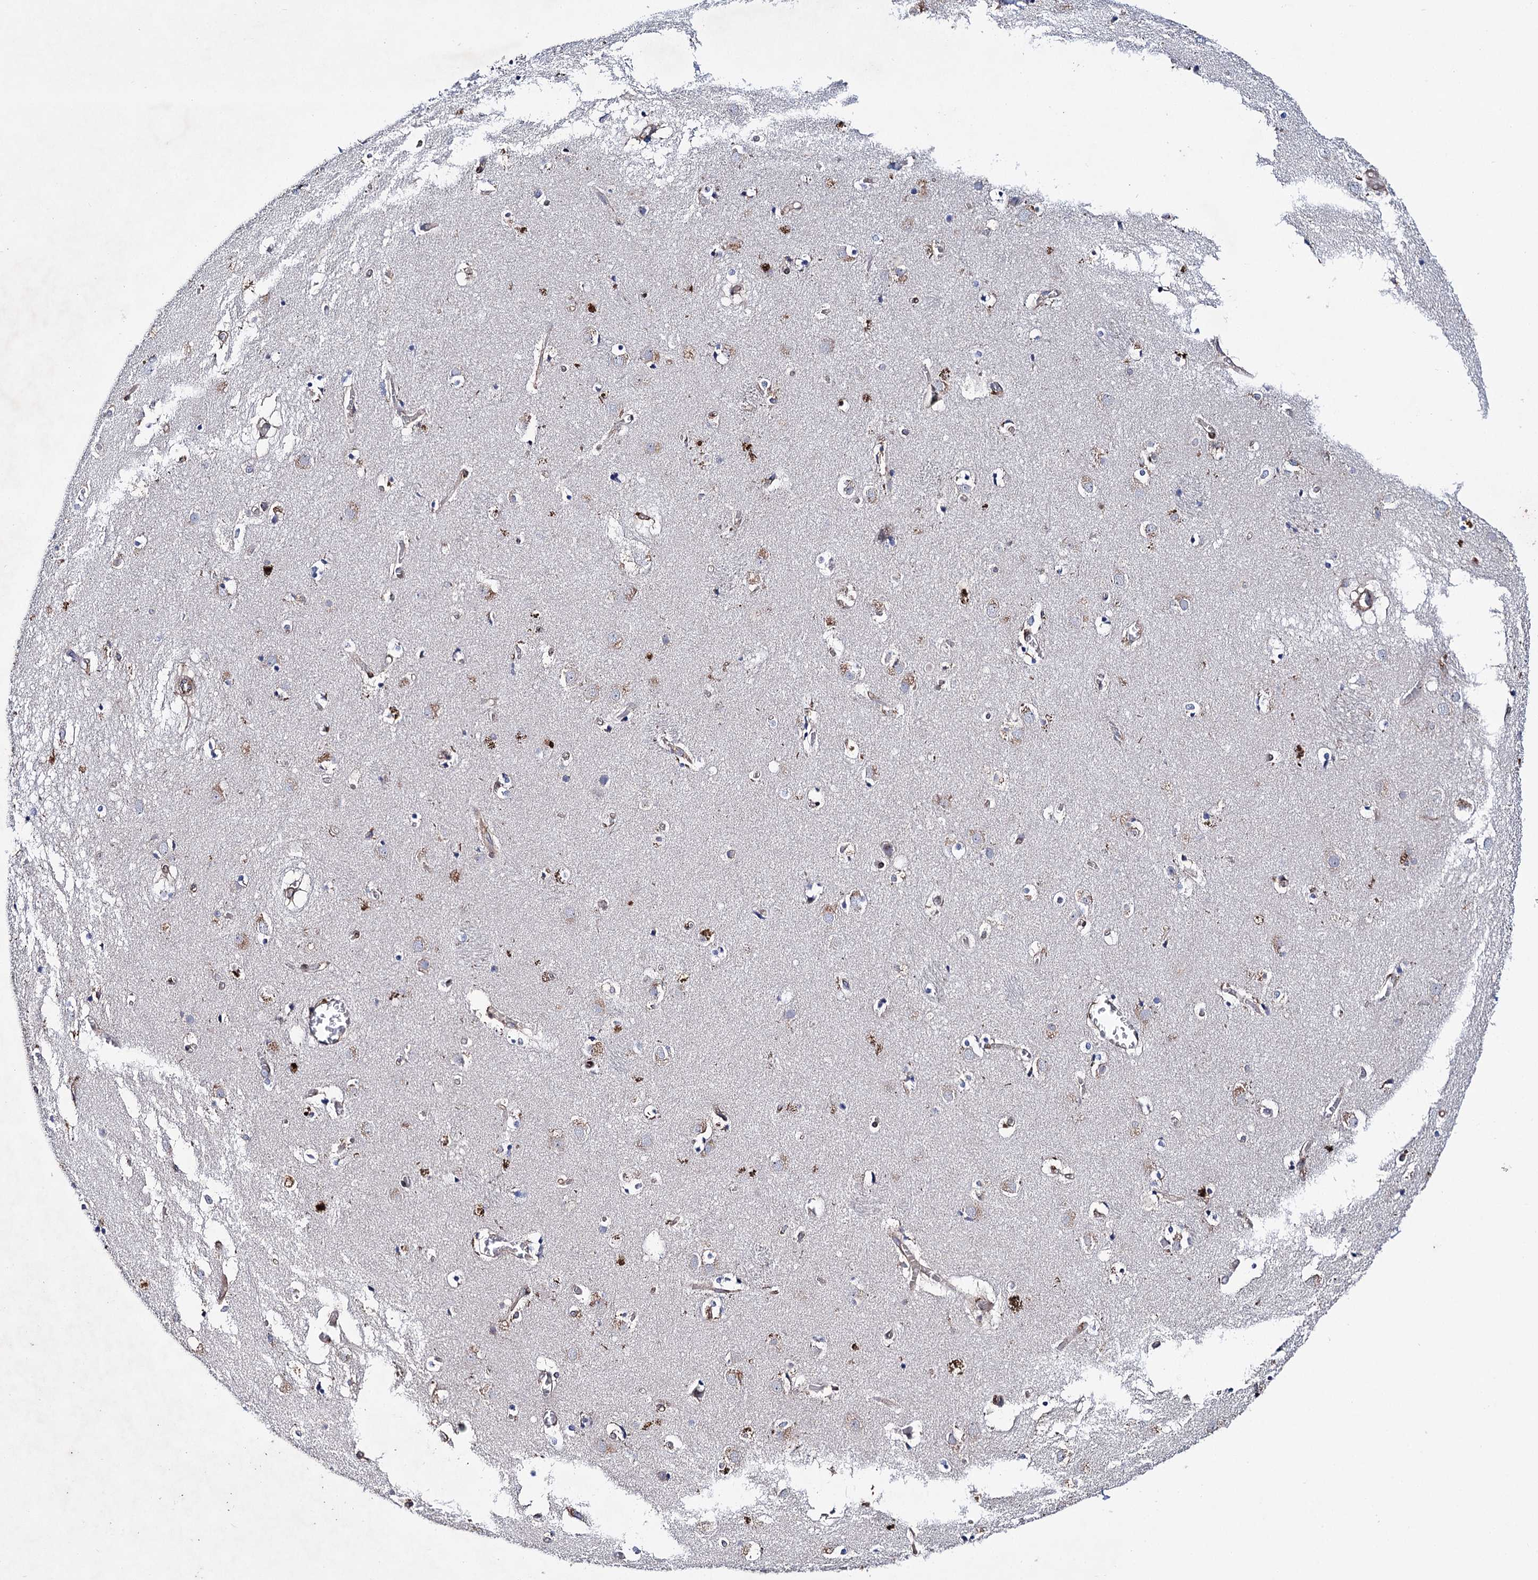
{"staining": {"intensity": "weak", "quantity": "25%-75%", "location": "cytoplasmic/membranous"}, "tissue": "caudate", "cell_type": "Glial cells", "image_type": "normal", "snomed": [{"axis": "morphology", "description": "Normal tissue, NOS"}, {"axis": "topography", "description": "Lateral ventricle wall"}], "caption": "This micrograph displays unremarkable caudate stained with immunohistochemistry to label a protein in brown. The cytoplasmic/membranous of glial cells show weak positivity for the protein. Nuclei are counter-stained blue.", "gene": "SCPEP1", "patient": {"sex": "male", "age": 70}}